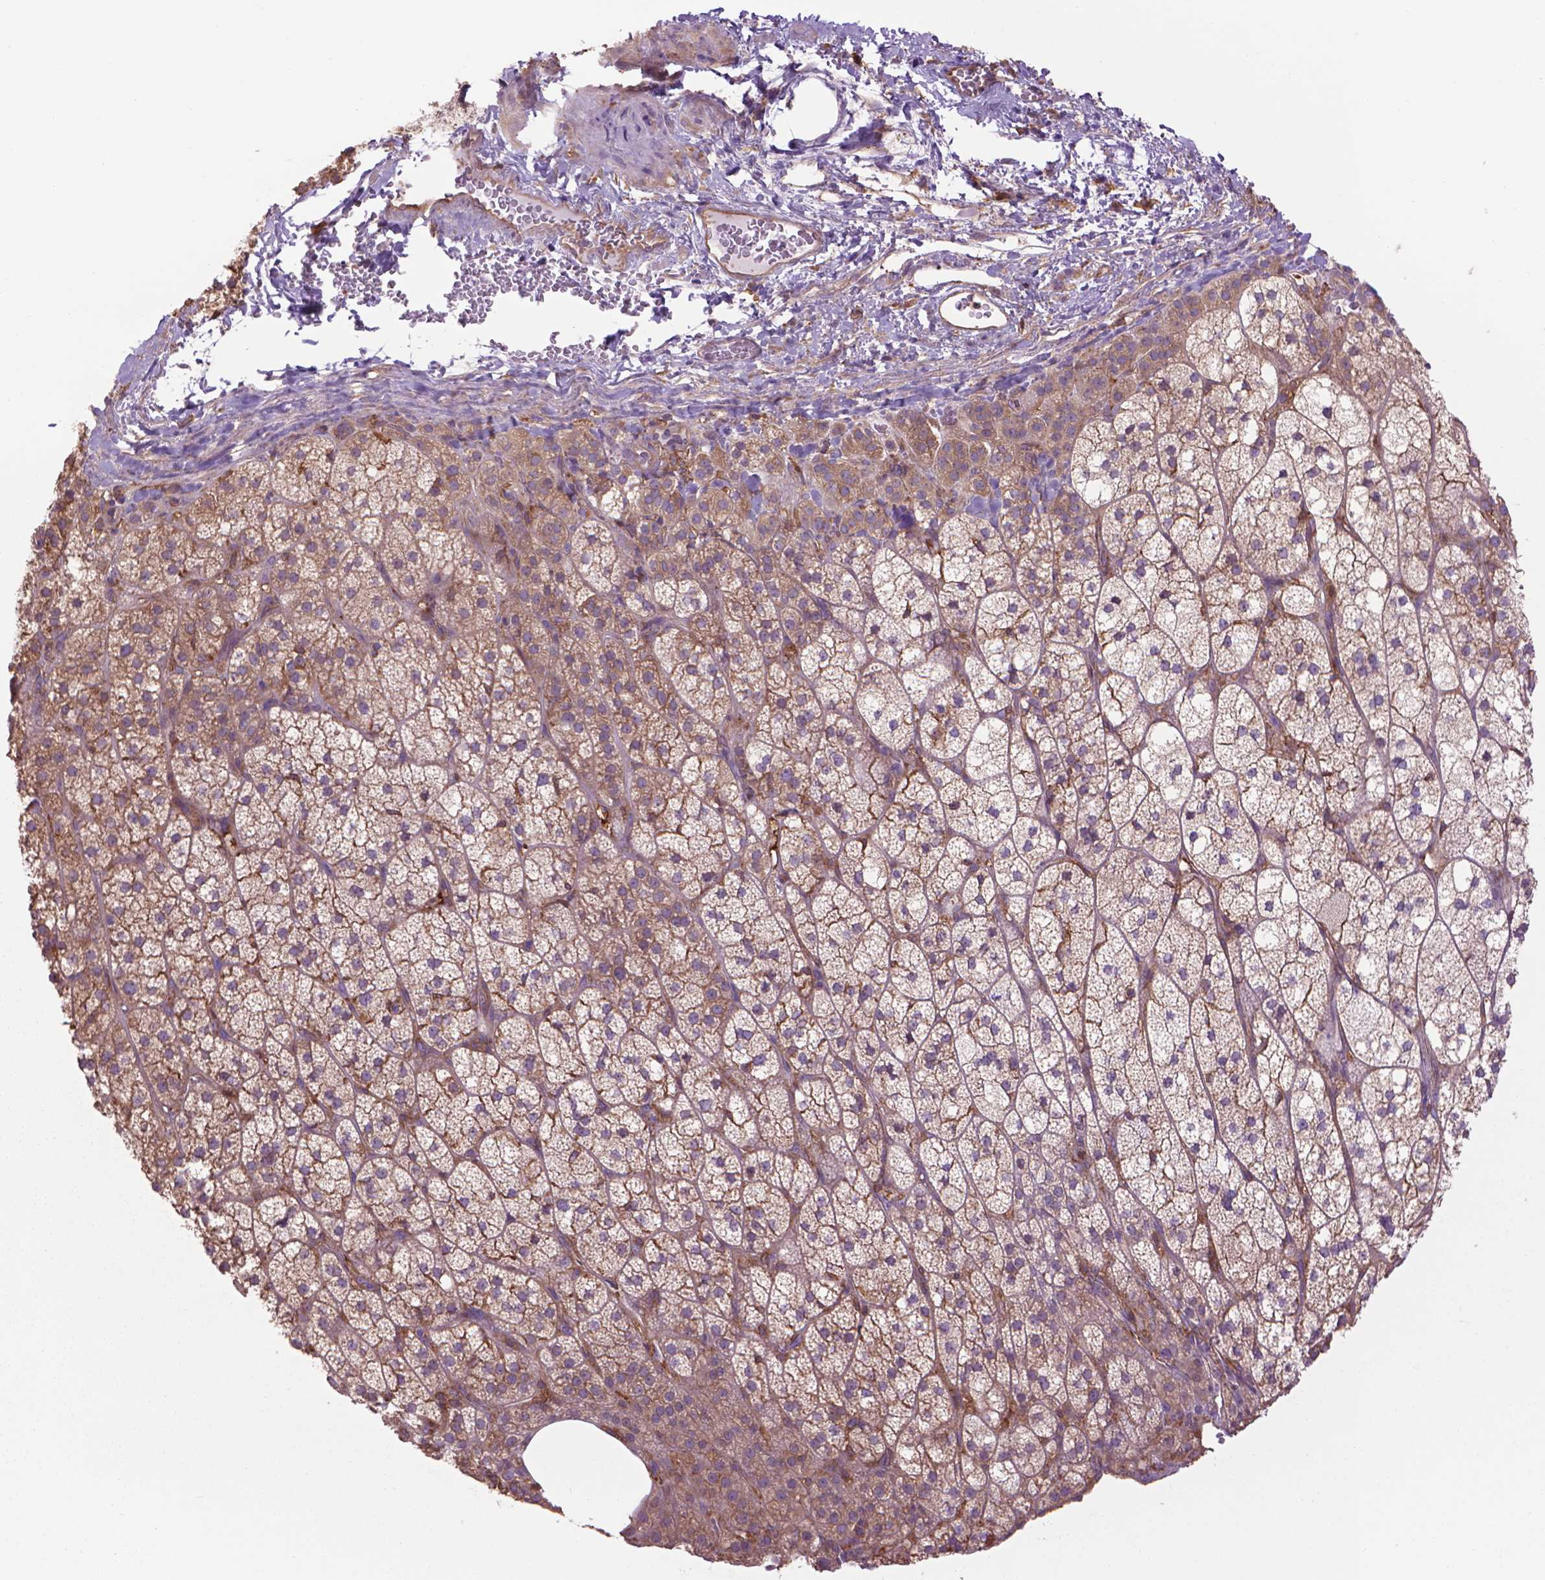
{"staining": {"intensity": "weak", "quantity": ">75%", "location": "cytoplasmic/membranous"}, "tissue": "adrenal gland", "cell_type": "Glandular cells", "image_type": "normal", "snomed": [{"axis": "morphology", "description": "Normal tissue, NOS"}, {"axis": "topography", "description": "Adrenal gland"}], "caption": "Glandular cells show weak cytoplasmic/membranous staining in approximately >75% of cells in benign adrenal gland.", "gene": "CORO1B", "patient": {"sex": "female", "age": 60}}